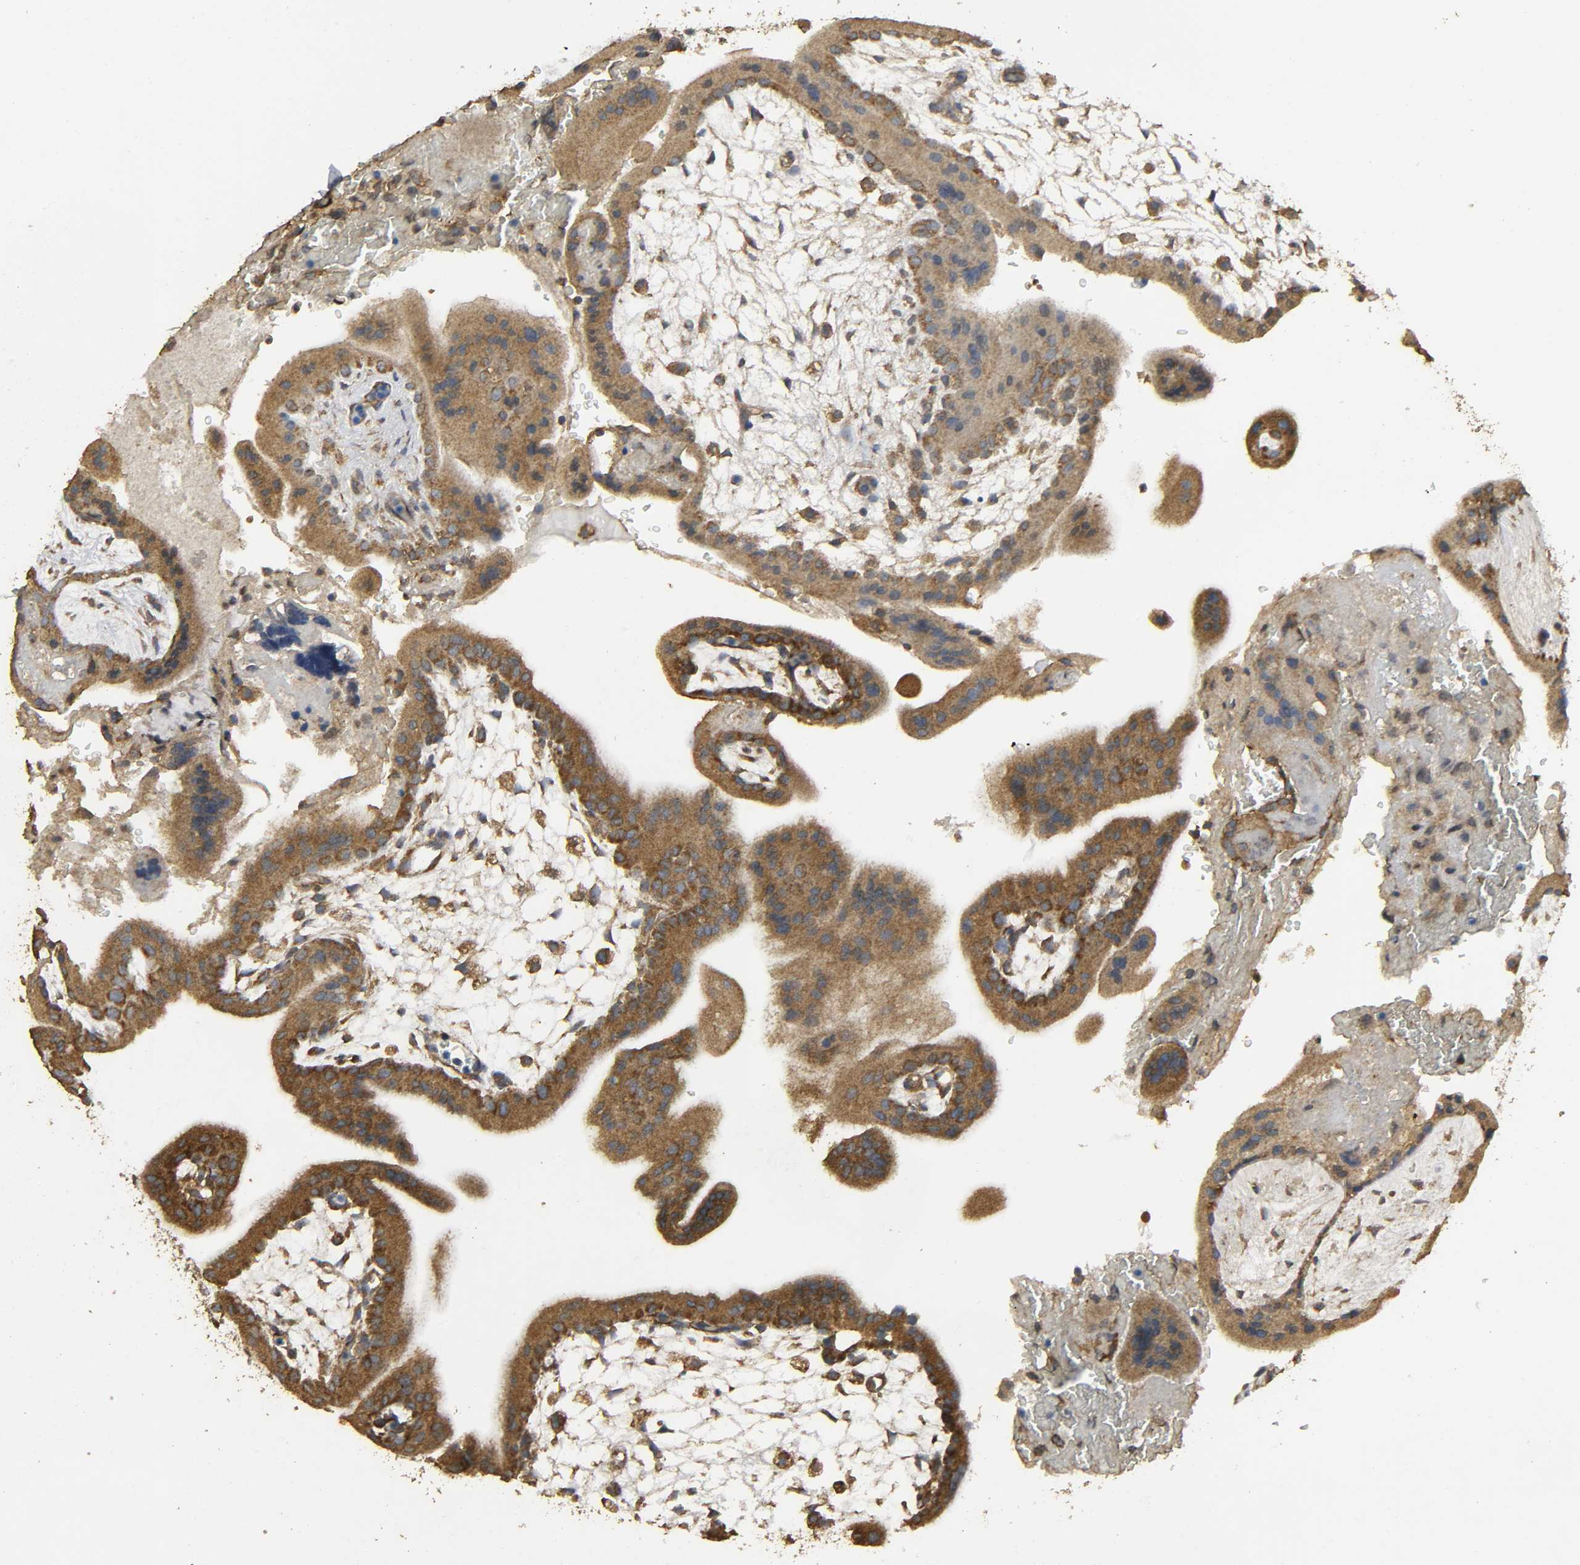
{"staining": {"intensity": "moderate", "quantity": ">75%", "location": "cytoplasmic/membranous"}, "tissue": "placenta", "cell_type": "Decidual cells", "image_type": "normal", "snomed": [{"axis": "morphology", "description": "Normal tissue, NOS"}, {"axis": "topography", "description": "Placenta"}], "caption": "A histopathology image showing moderate cytoplasmic/membranous positivity in about >75% of decidual cells in normal placenta, as visualized by brown immunohistochemical staining.", "gene": "DDX6", "patient": {"sex": "female", "age": 35}}